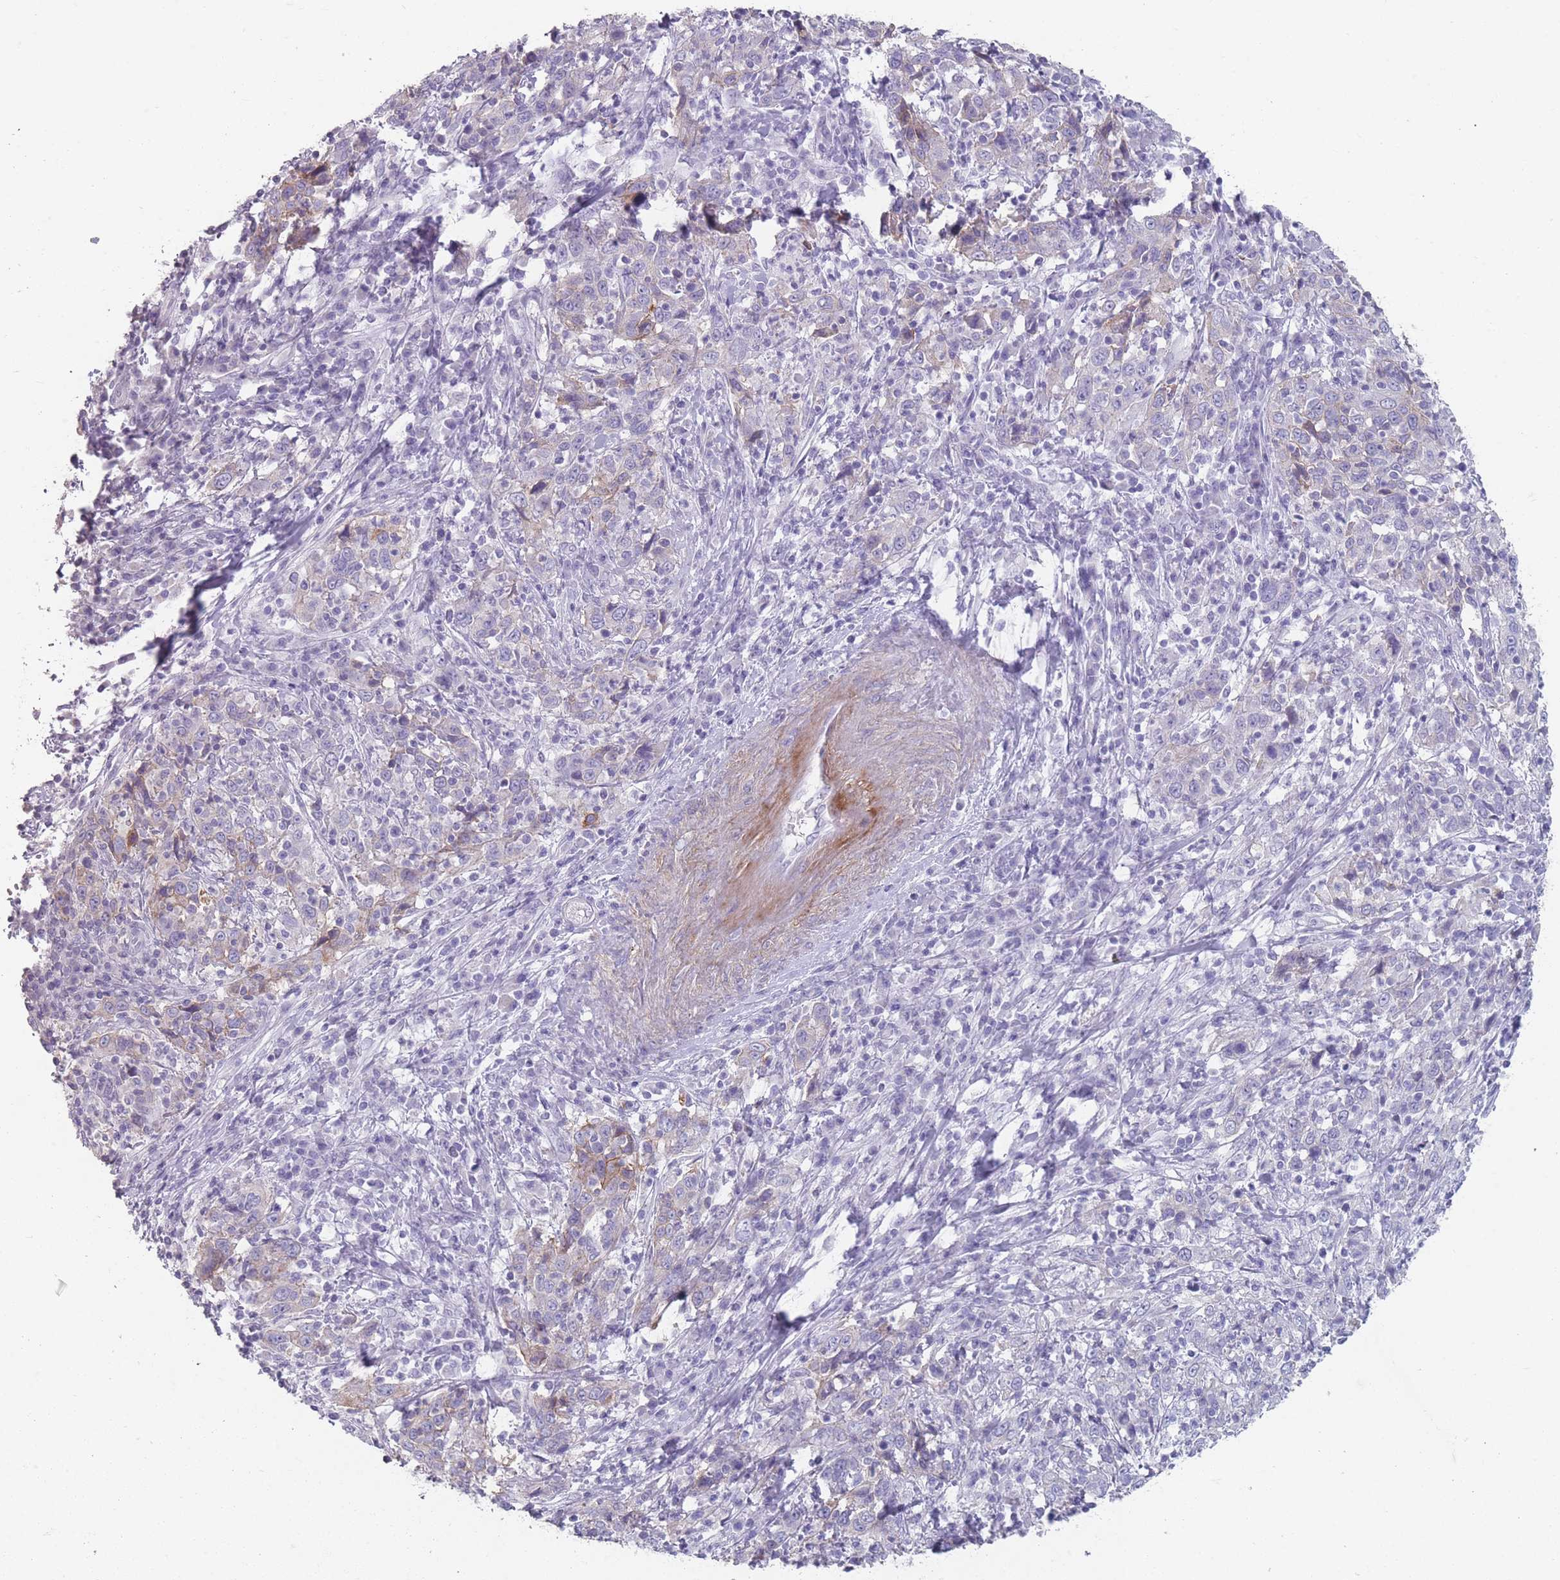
{"staining": {"intensity": "negative", "quantity": "none", "location": "none"}, "tissue": "cervical cancer", "cell_type": "Tumor cells", "image_type": "cancer", "snomed": [{"axis": "morphology", "description": "Squamous cell carcinoma, NOS"}, {"axis": "topography", "description": "Cervix"}], "caption": "Immunohistochemistry of cervical squamous cell carcinoma reveals no expression in tumor cells.", "gene": "RHBG", "patient": {"sex": "female", "age": 46}}